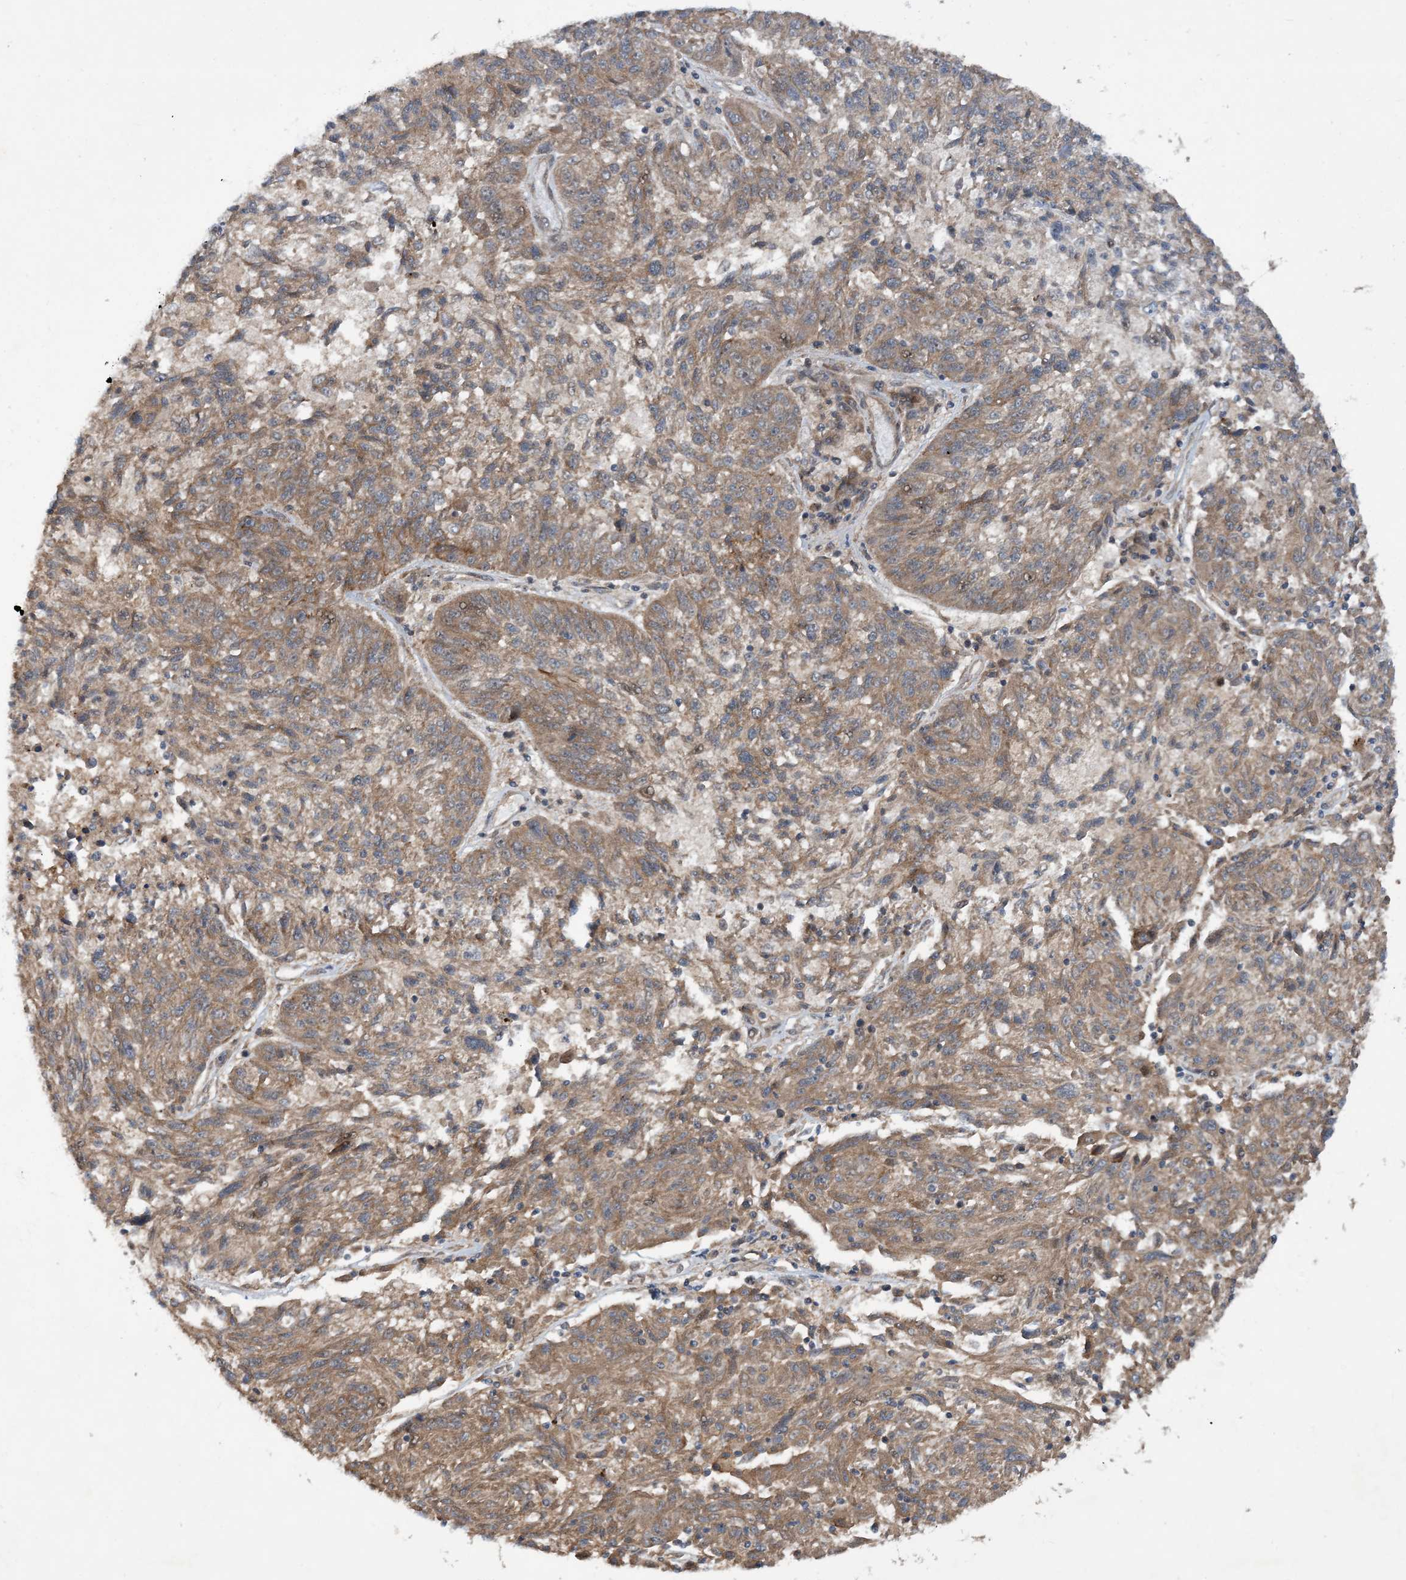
{"staining": {"intensity": "moderate", "quantity": ">75%", "location": "cytoplasmic/membranous"}, "tissue": "melanoma", "cell_type": "Tumor cells", "image_type": "cancer", "snomed": [{"axis": "morphology", "description": "Malignant melanoma, NOS"}, {"axis": "topography", "description": "Skin"}], "caption": "A high-resolution photomicrograph shows immunohistochemistry (IHC) staining of malignant melanoma, which demonstrates moderate cytoplasmic/membranous positivity in approximately >75% of tumor cells. (brown staining indicates protein expression, while blue staining denotes nuclei).", "gene": "HEMK1", "patient": {"sex": "male", "age": 53}}